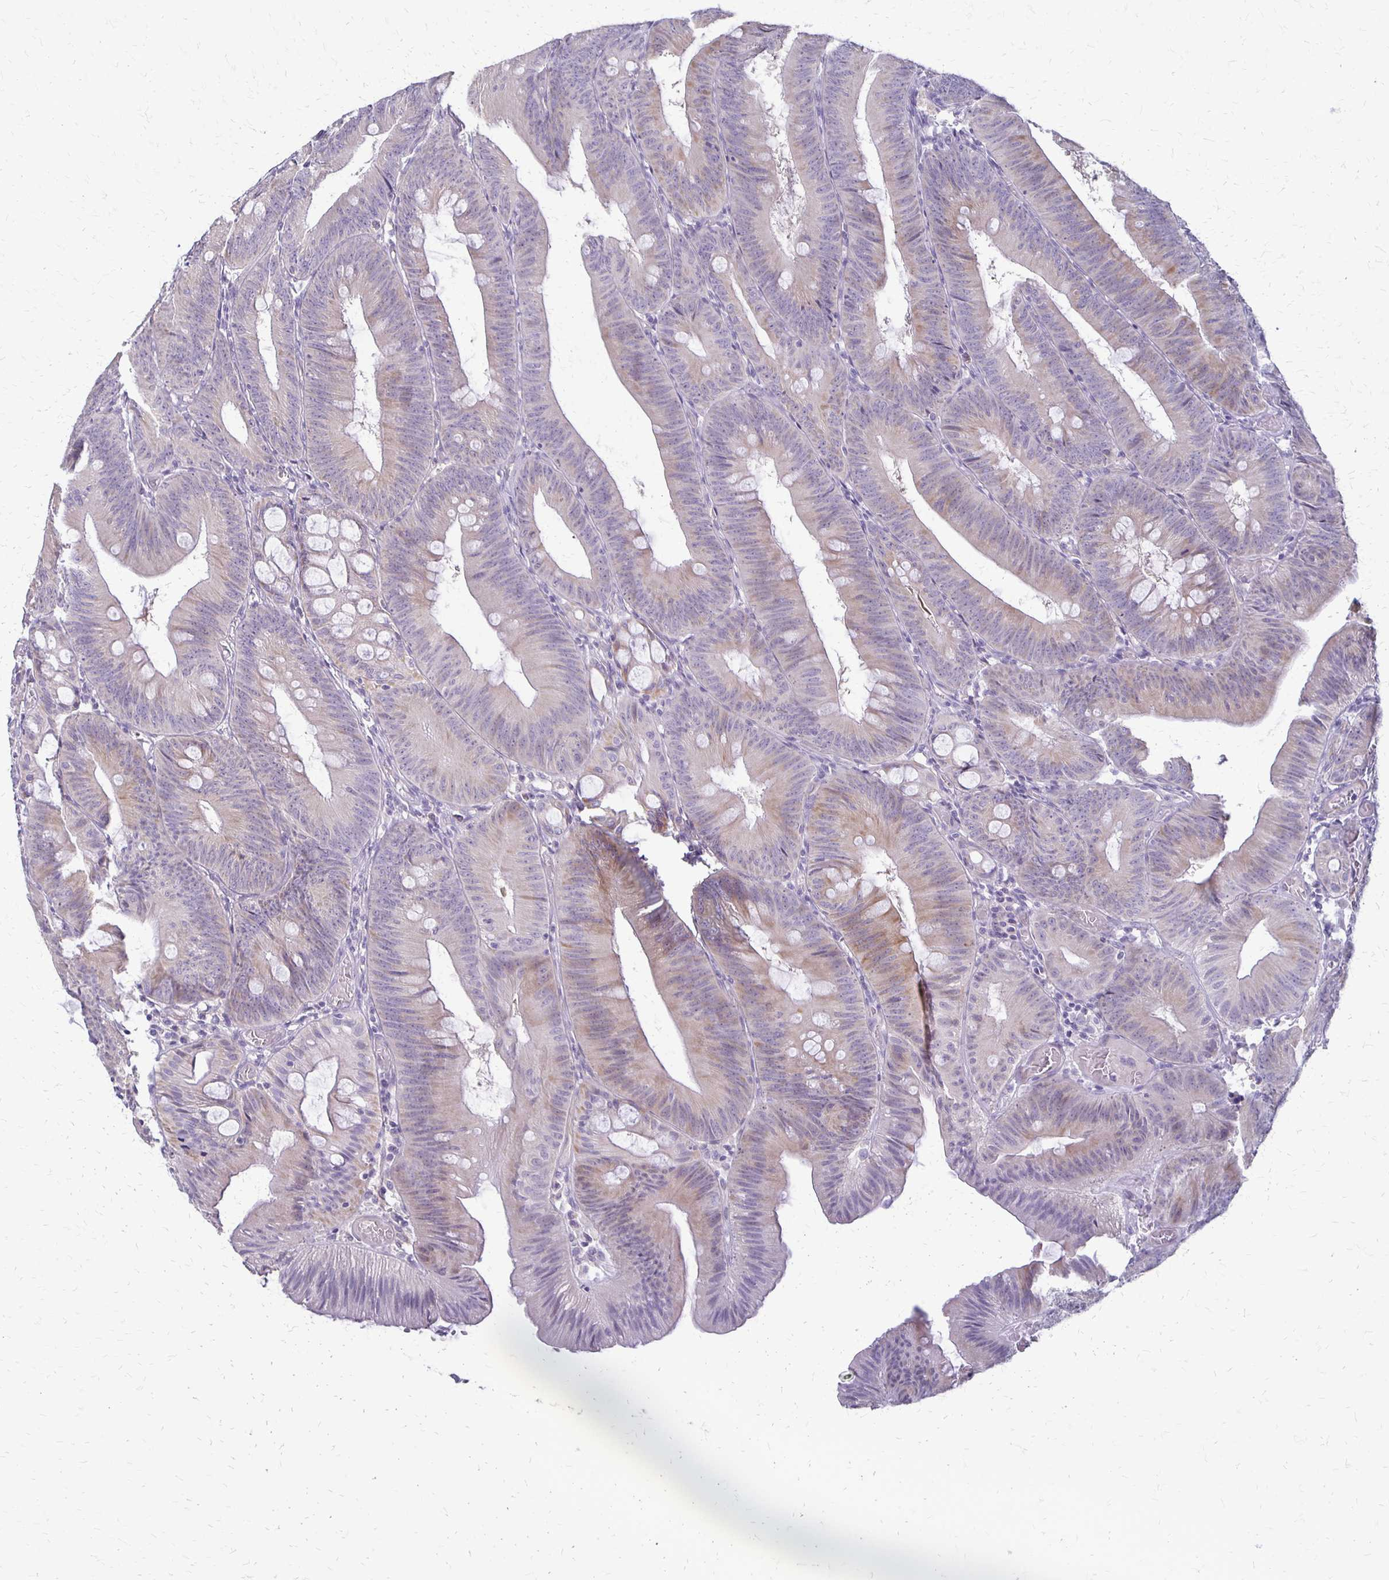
{"staining": {"intensity": "weak", "quantity": "<25%", "location": "cytoplasmic/membranous"}, "tissue": "colorectal cancer", "cell_type": "Tumor cells", "image_type": "cancer", "snomed": [{"axis": "morphology", "description": "Adenocarcinoma, NOS"}, {"axis": "topography", "description": "Colon"}], "caption": "A photomicrograph of human colorectal adenocarcinoma is negative for staining in tumor cells.", "gene": "RHOC", "patient": {"sex": "male", "age": 84}}